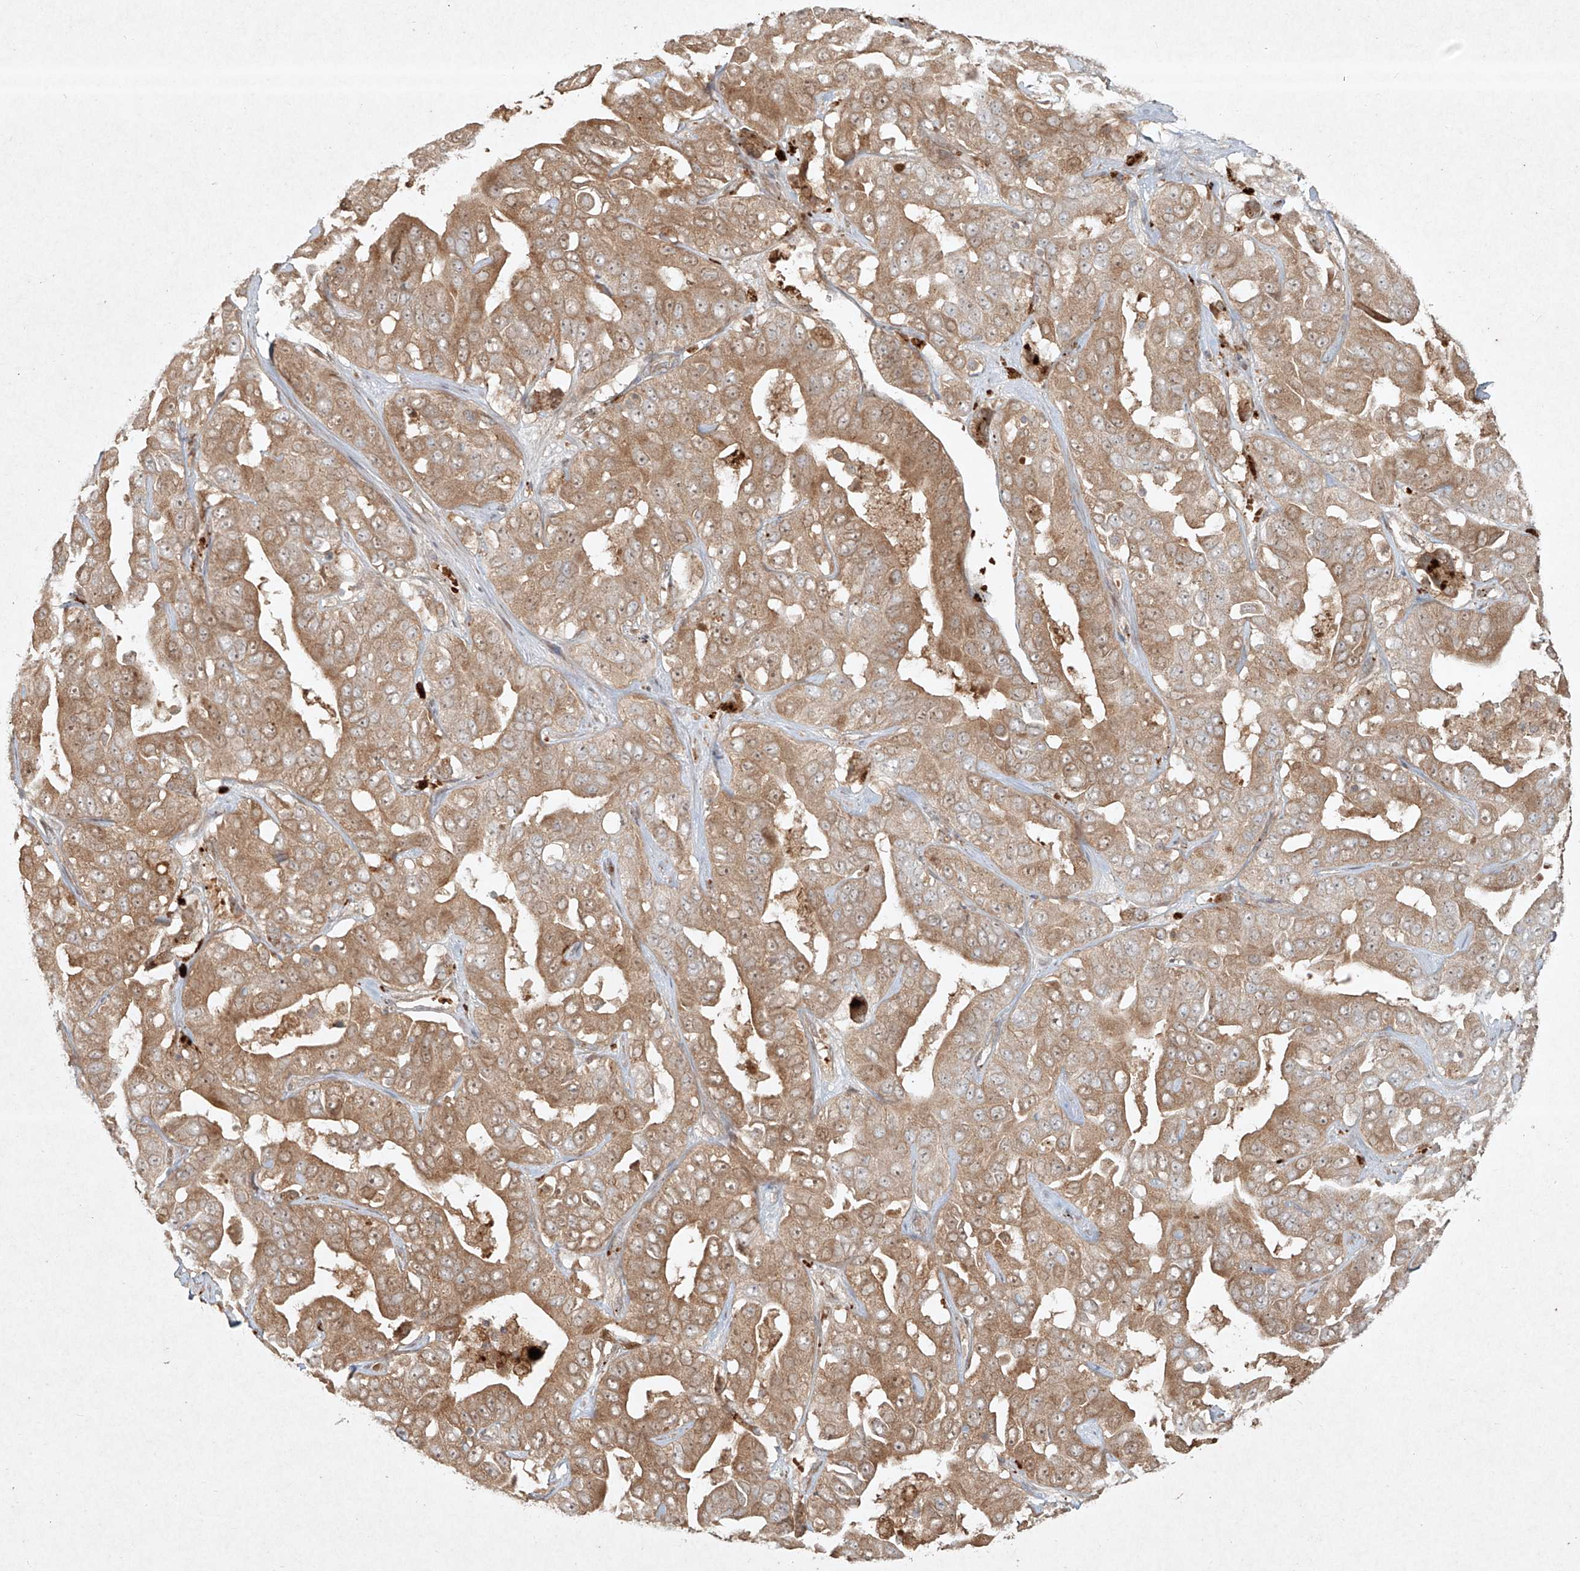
{"staining": {"intensity": "moderate", "quantity": ">75%", "location": "cytoplasmic/membranous"}, "tissue": "liver cancer", "cell_type": "Tumor cells", "image_type": "cancer", "snomed": [{"axis": "morphology", "description": "Cholangiocarcinoma"}, {"axis": "topography", "description": "Liver"}], "caption": "There is medium levels of moderate cytoplasmic/membranous staining in tumor cells of liver cancer (cholangiocarcinoma), as demonstrated by immunohistochemical staining (brown color).", "gene": "CYYR1", "patient": {"sex": "female", "age": 52}}